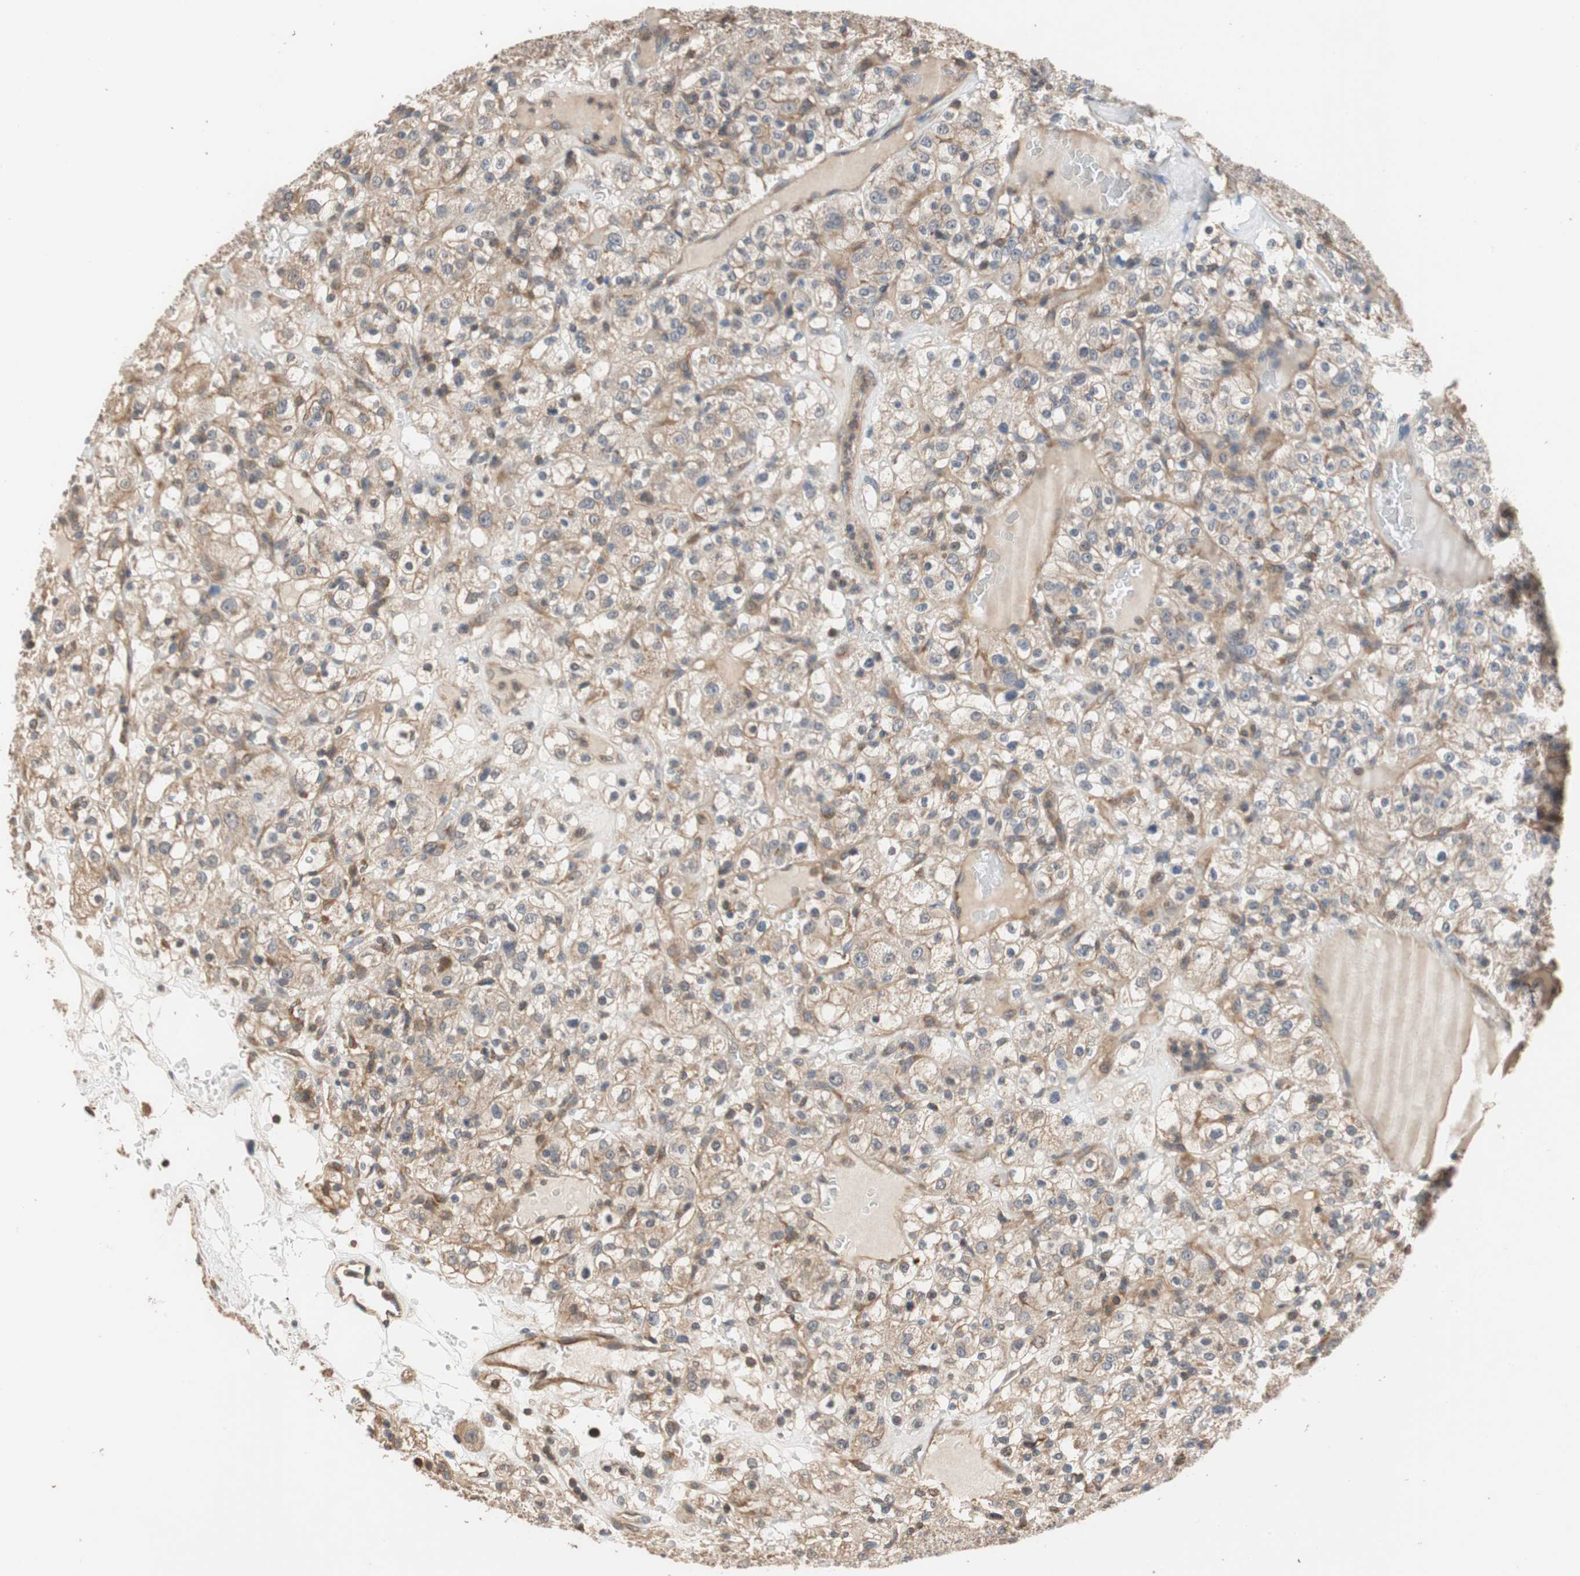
{"staining": {"intensity": "moderate", "quantity": ">75%", "location": "cytoplasmic/membranous"}, "tissue": "renal cancer", "cell_type": "Tumor cells", "image_type": "cancer", "snomed": [{"axis": "morphology", "description": "Normal tissue, NOS"}, {"axis": "morphology", "description": "Adenocarcinoma, NOS"}, {"axis": "topography", "description": "Kidney"}], "caption": "Protein expression analysis of human renal cancer reveals moderate cytoplasmic/membranous staining in approximately >75% of tumor cells.", "gene": "MAP4K2", "patient": {"sex": "female", "age": 72}}